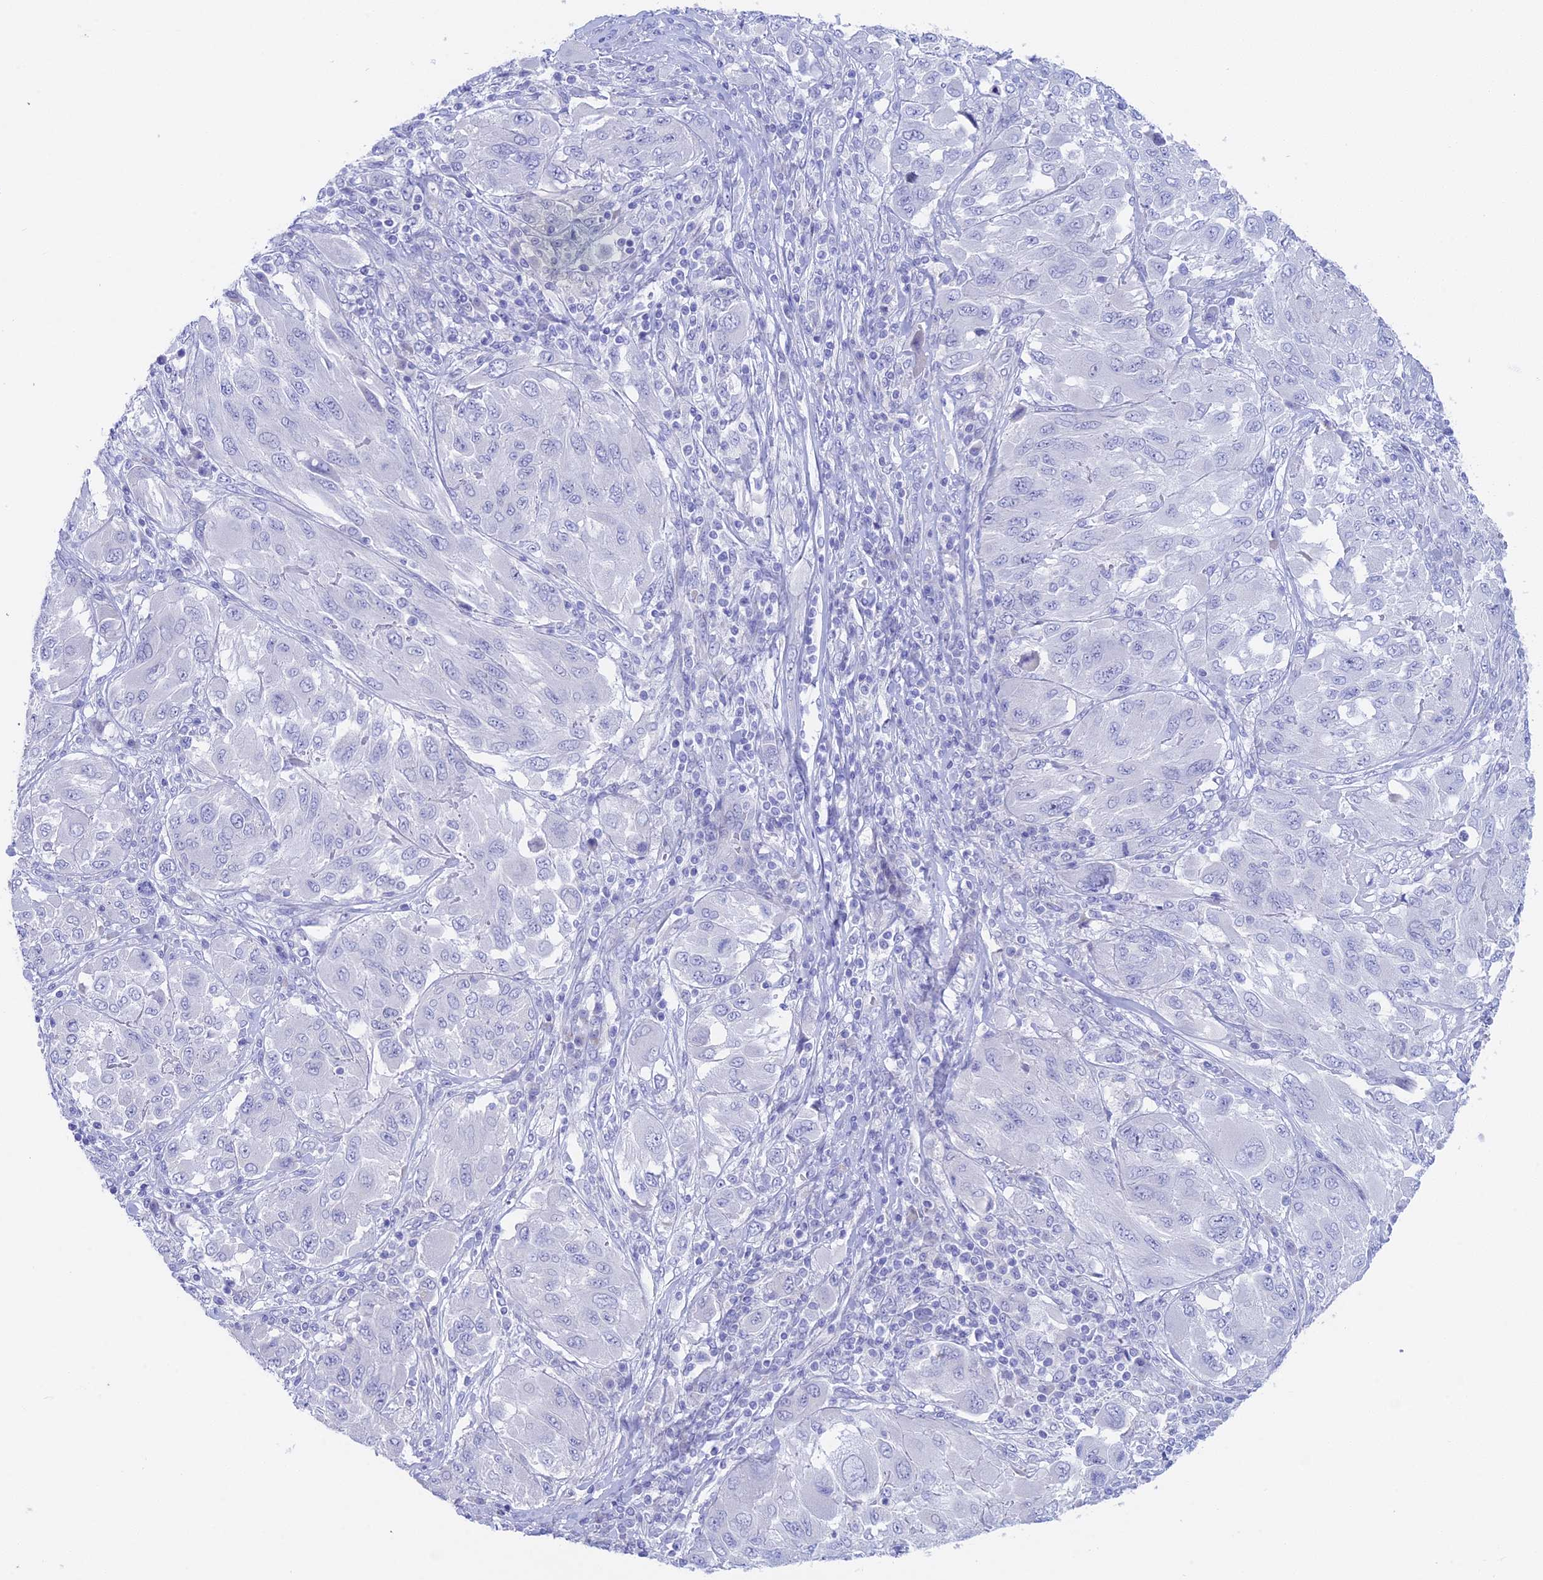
{"staining": {"intensity": "negative", "quantity": "none", "location": "none"}, "tissue": "melanoma", "cell_type": "Tumor cells", "image_type": "cancer", "snomed": [{"axis": "morphology", "description": "Malignant melanoma, NOS"}, {"axis": "topography", "description": "Skin"}], "caption": "Malignant melanoma was stained to show a protein in brown. There is no significant expression in tumor cells. (Stains: DAB (3,3'-diaminobenzidine) immunohistochemistry (IHC) with hematoxylin counter stain, Microscopy: brightfield microscopy at high magnification).", "gene": "BTBD19", "patient": {"sex": "female", "age": 91}}